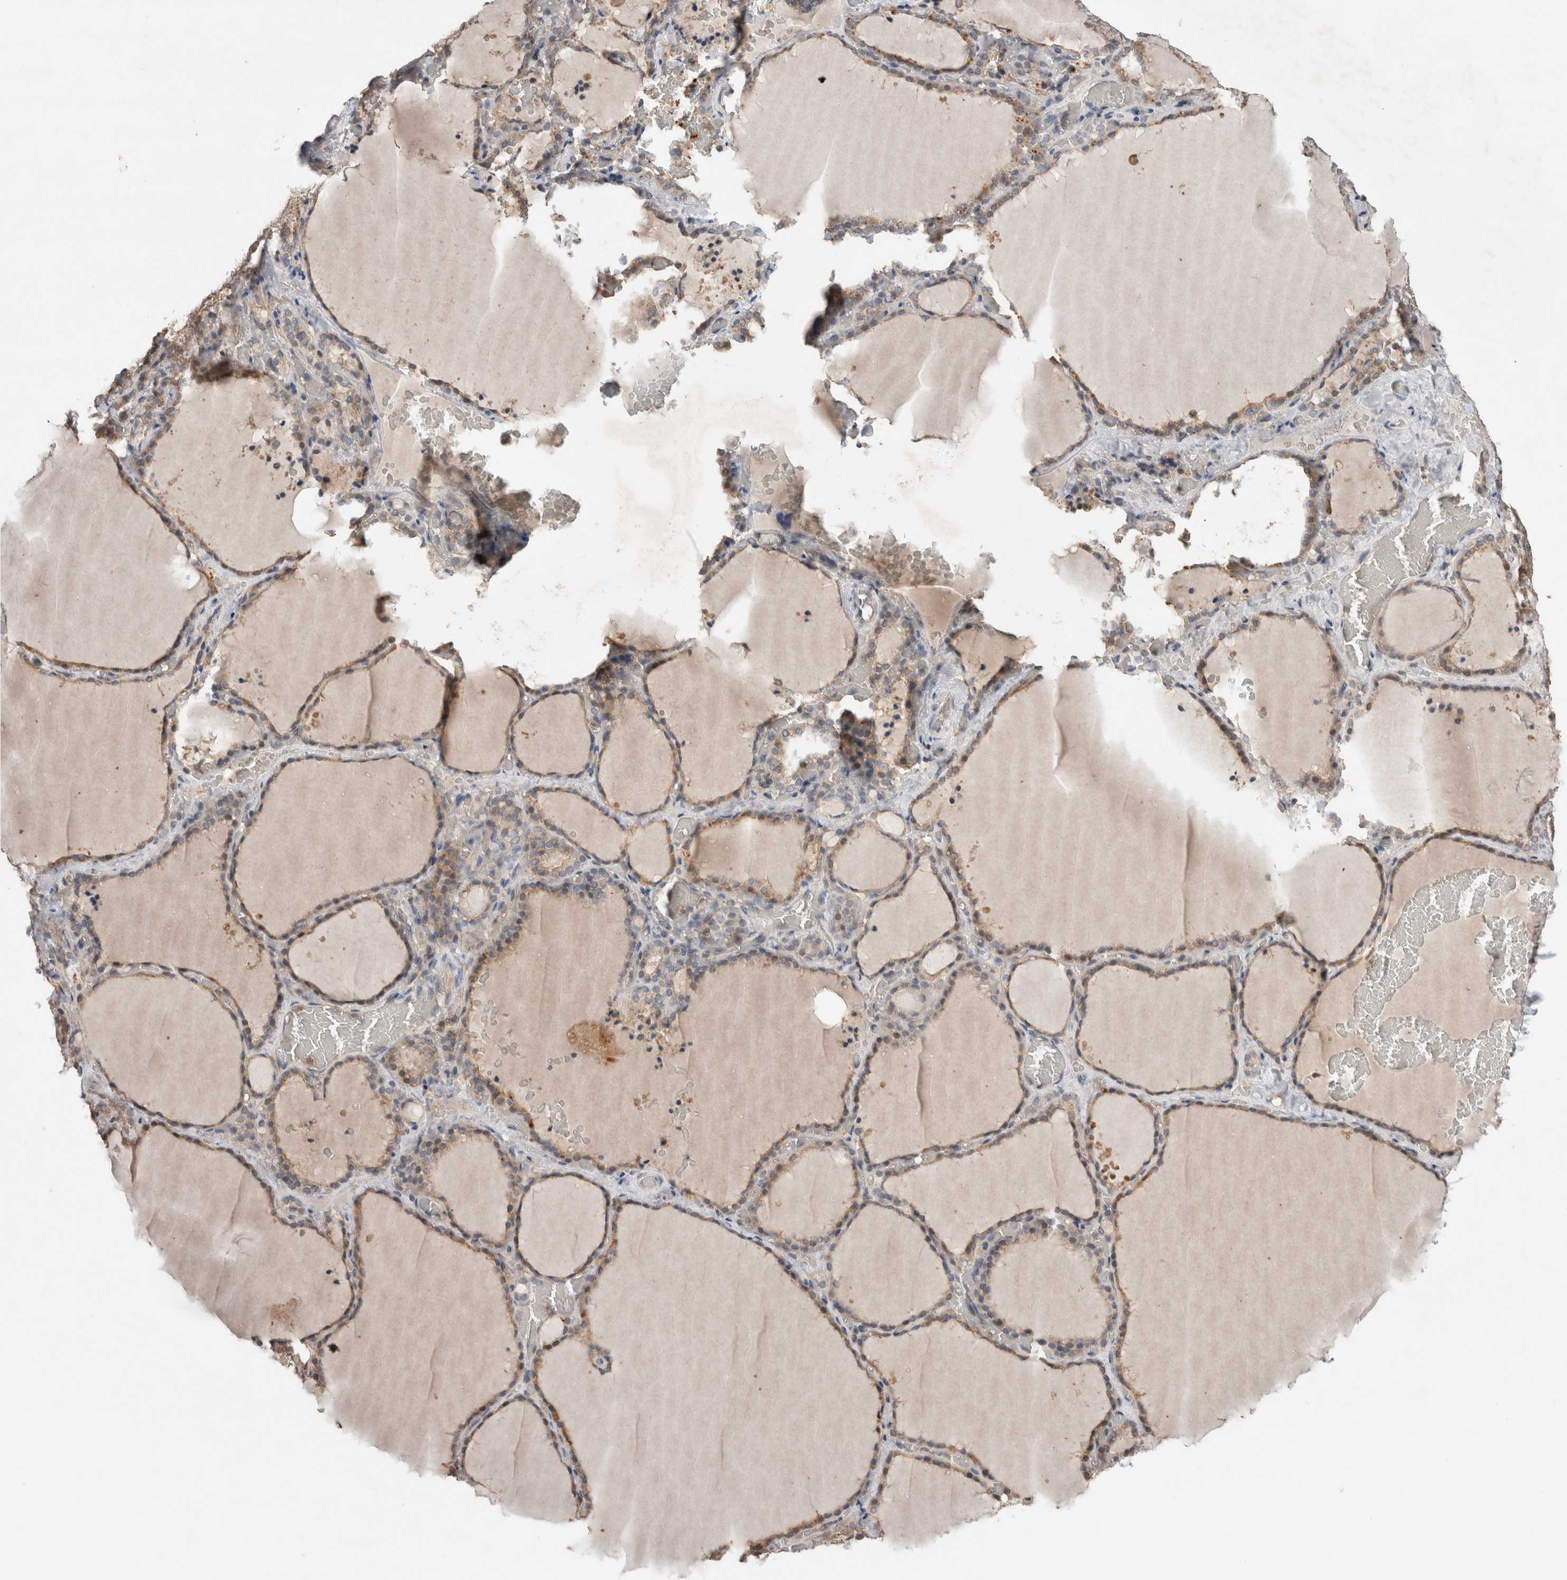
{"staining": {"intensity": "moderate", "quantity": ">75%", "location": "cytoplasmic/membranous"}, "tissue": "thyroid gland", "cell_type": "Glandular cells", "image_type": "normal", "snomed": [{"axis": "morphology", "description": "Normal tissue, NOS"}, {"axis": "topography", "description": "Thyroid gland"}], "caption": "Immunohistochemical staining of unremarkable human thyroid gland reveals moderate cytoplasmic/membranous protein positivity in about >75% of glandular cells. (Stains: DAB (3,3'-diaminobenzidine) in brown, nuclei in blue, Microscopy: brightfield microscopy at high magnification).", "gene": "TRIM5", "patient": {"sex": "female", "age": 22}}